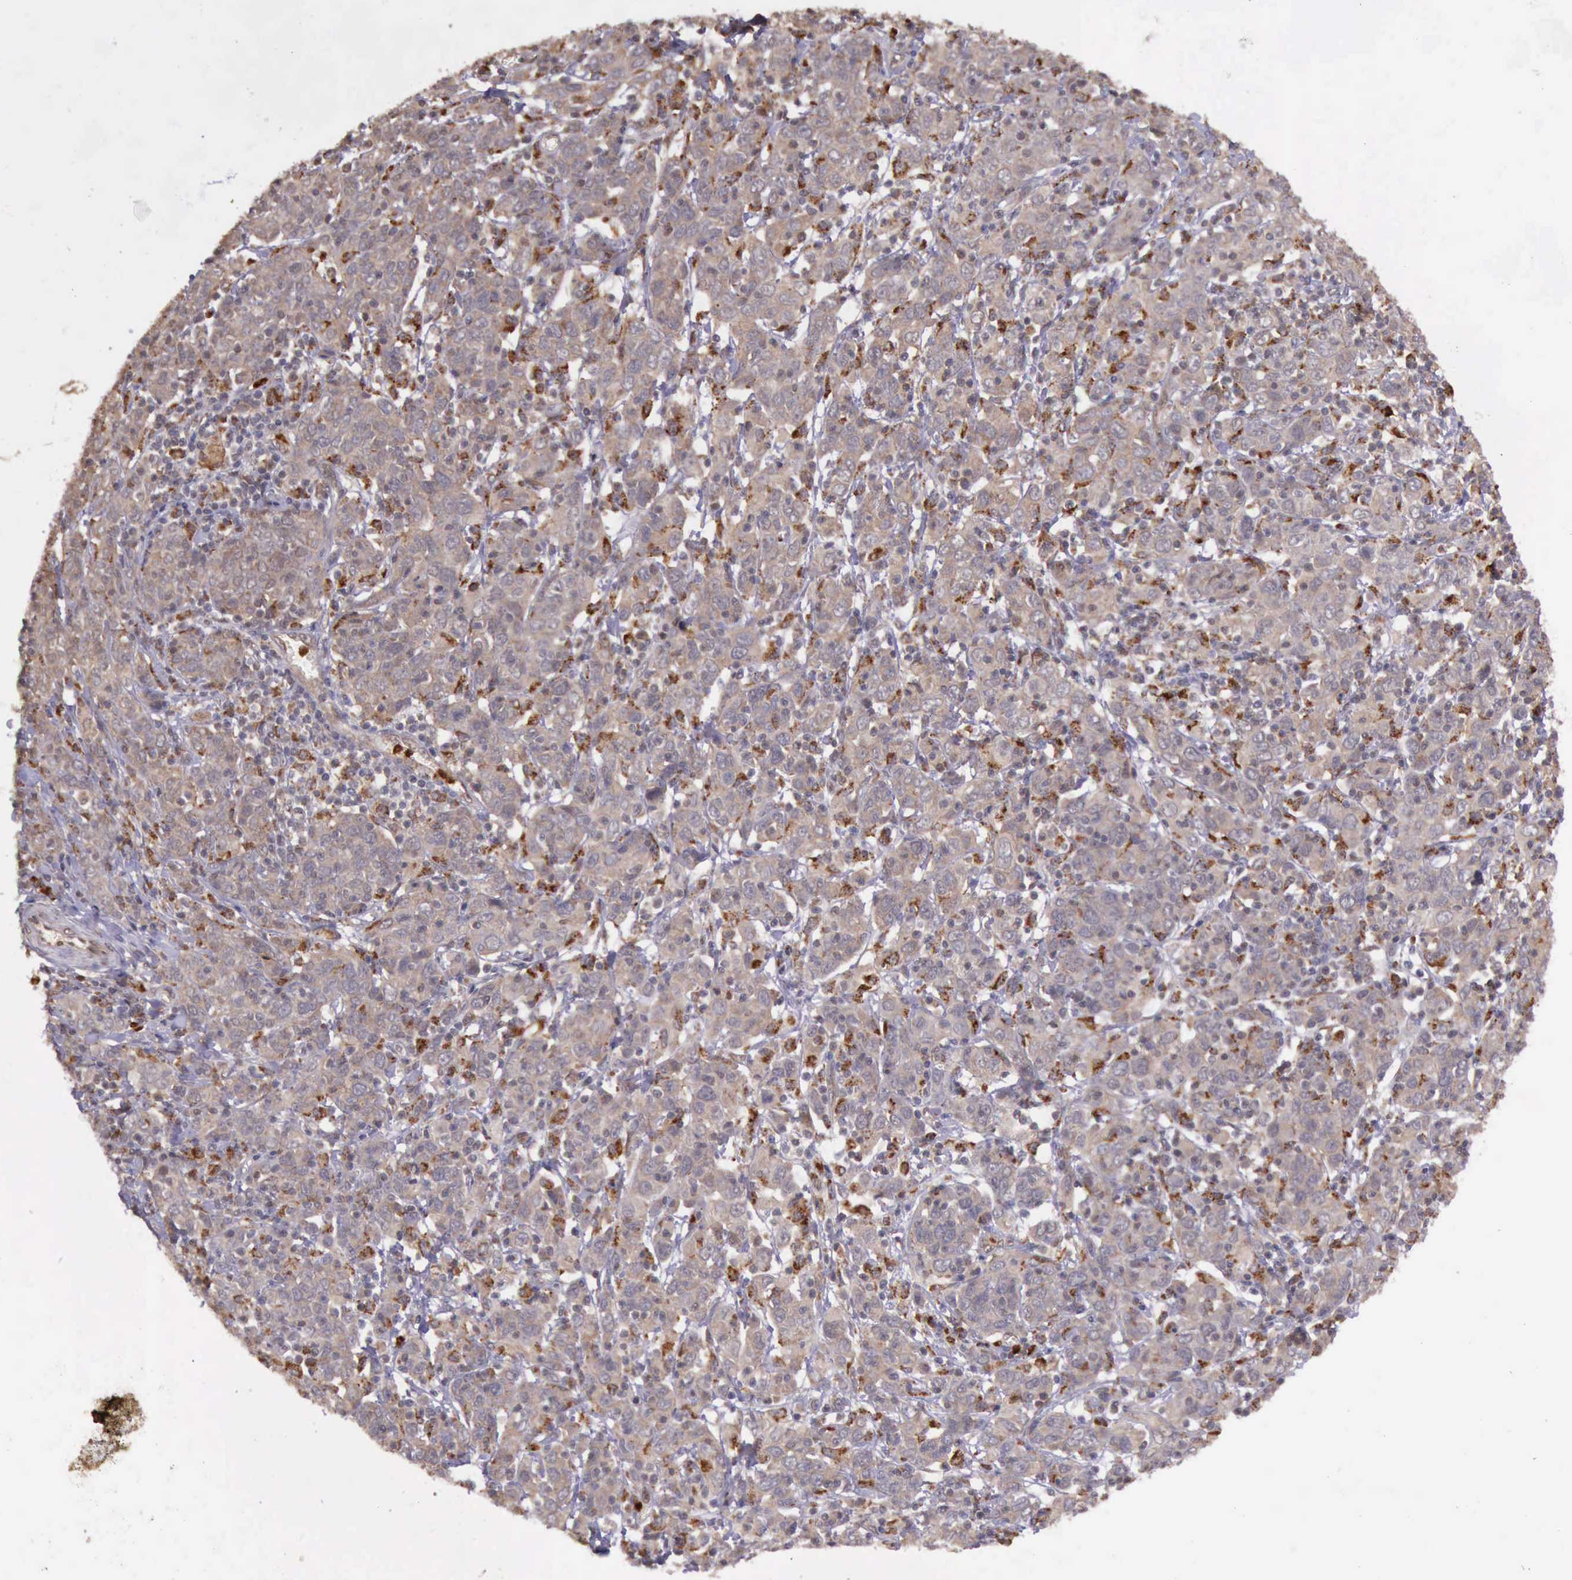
{"staining": {"intensity": "moderate", "quantity": ">75%", "location": "cytoplasmic/membranous"}, "tissue": "cervical cancer", "cell_type": "Tumor cells", "image_type": "cancer", "snomed": [{"axis": "morphology", "description": "Normal tissue, NOS"}, {"axis": "morphology", "description": "Squamous cell carcinoma, NOS"}, {"axis": "topography", "description": "Cervix"}], "caption": "A high-resolution photomicrograph shows immunohistochemistry (IHC) staining of squamous cell carcinoma (cervical), which demonstrates moderate cytoplasmic/membranous positivity in about >75% of tumor cells. Immunohistochemistry stains the protein in brown and the nuclei are stained blue.", "gene": "ARMCX3", "patient": {"sex": "female", "age": 67}}